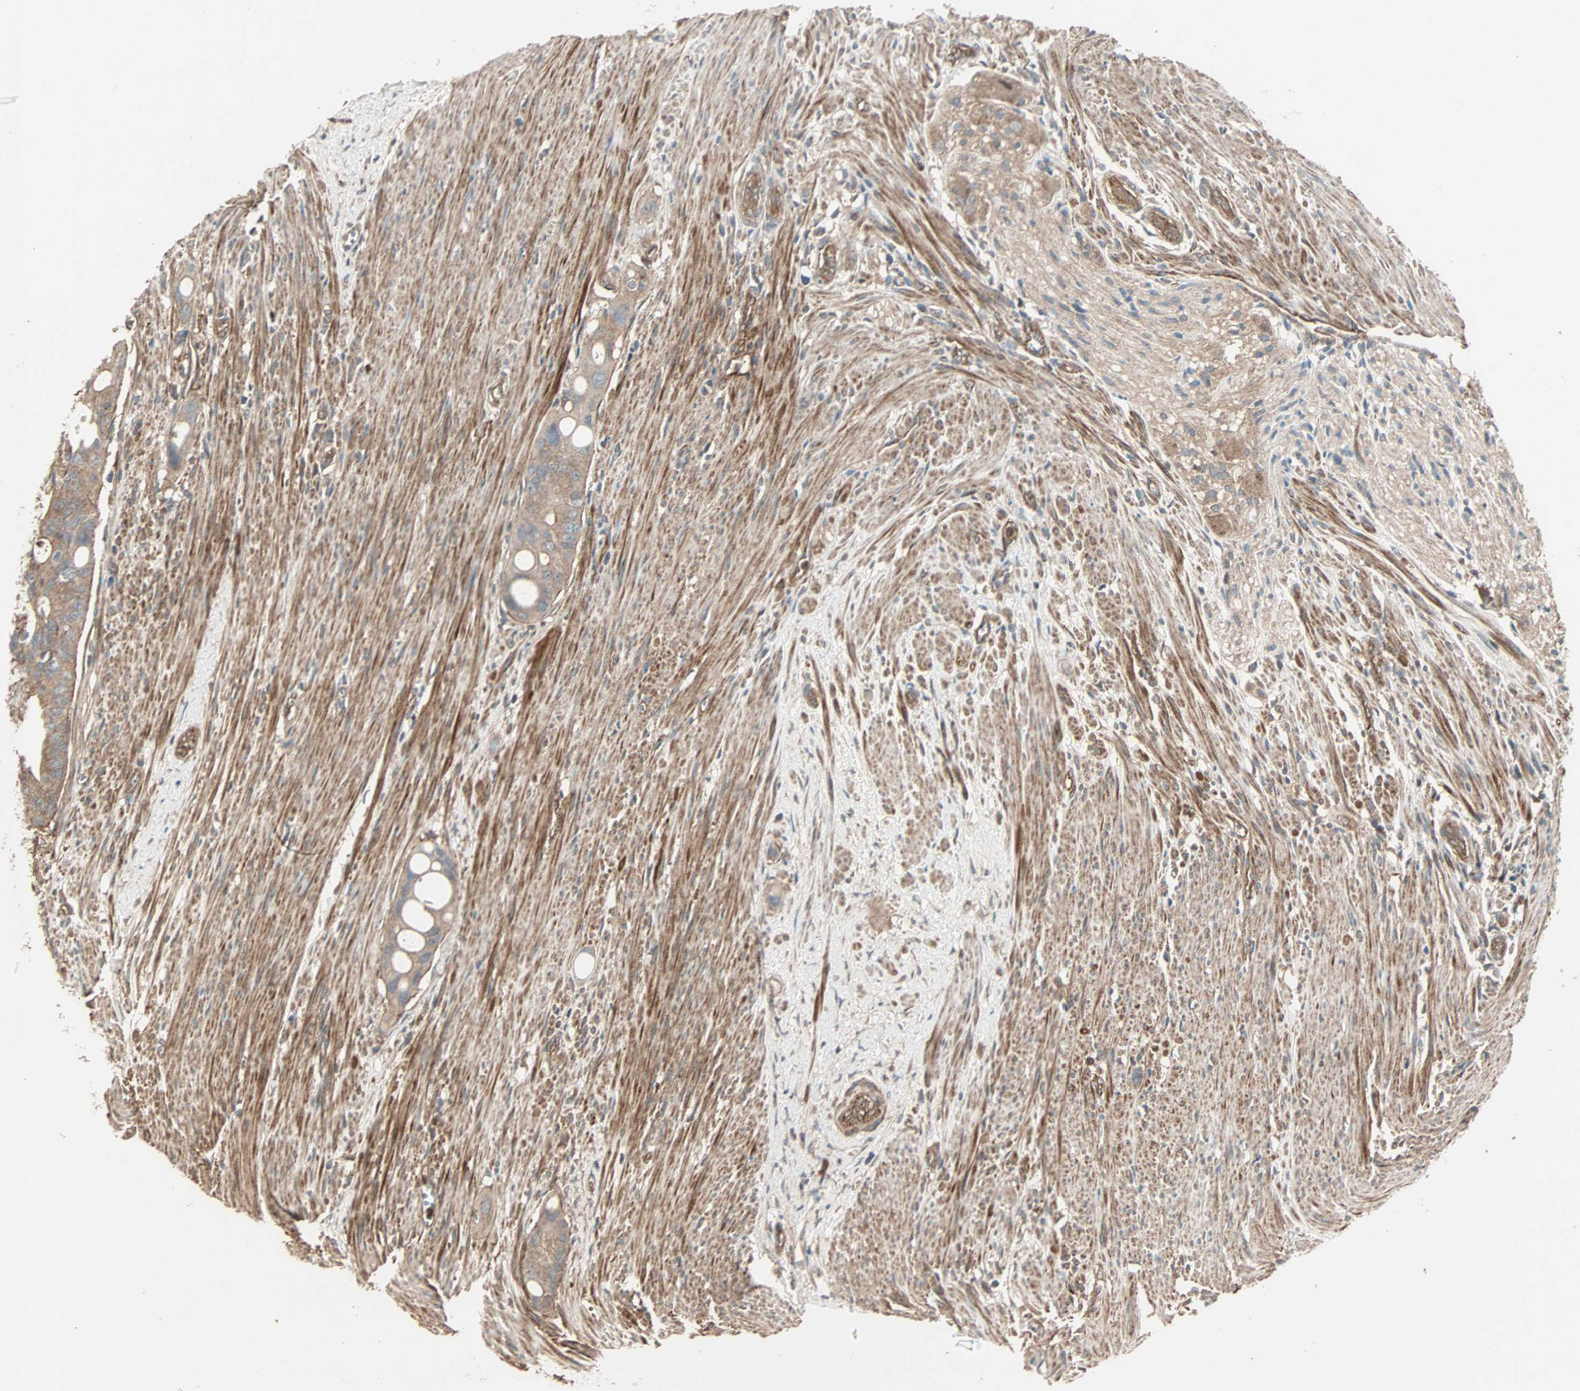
{"staining": {"intensity": "moderate", "quantity": ">75%", "location": "cytoplasmic/membranous"}, "tissue": "colorectal cancer", "cell_type": "Tumor cells", "image_type": "cancer", "snomed": [{"axis": "morphology", "description": "Adenocarcinoma, NOS"}, {"axis": "topography", "description": "Colon"}], "caption": "This is a photomicrograph of IHC staining of adenocarcinoma (colorectal), which shows moderate staining in the cytoplasmic/membranous of tumor cells.", "gene": "GCK", "patient": {"sex": "female", "age": 57}}